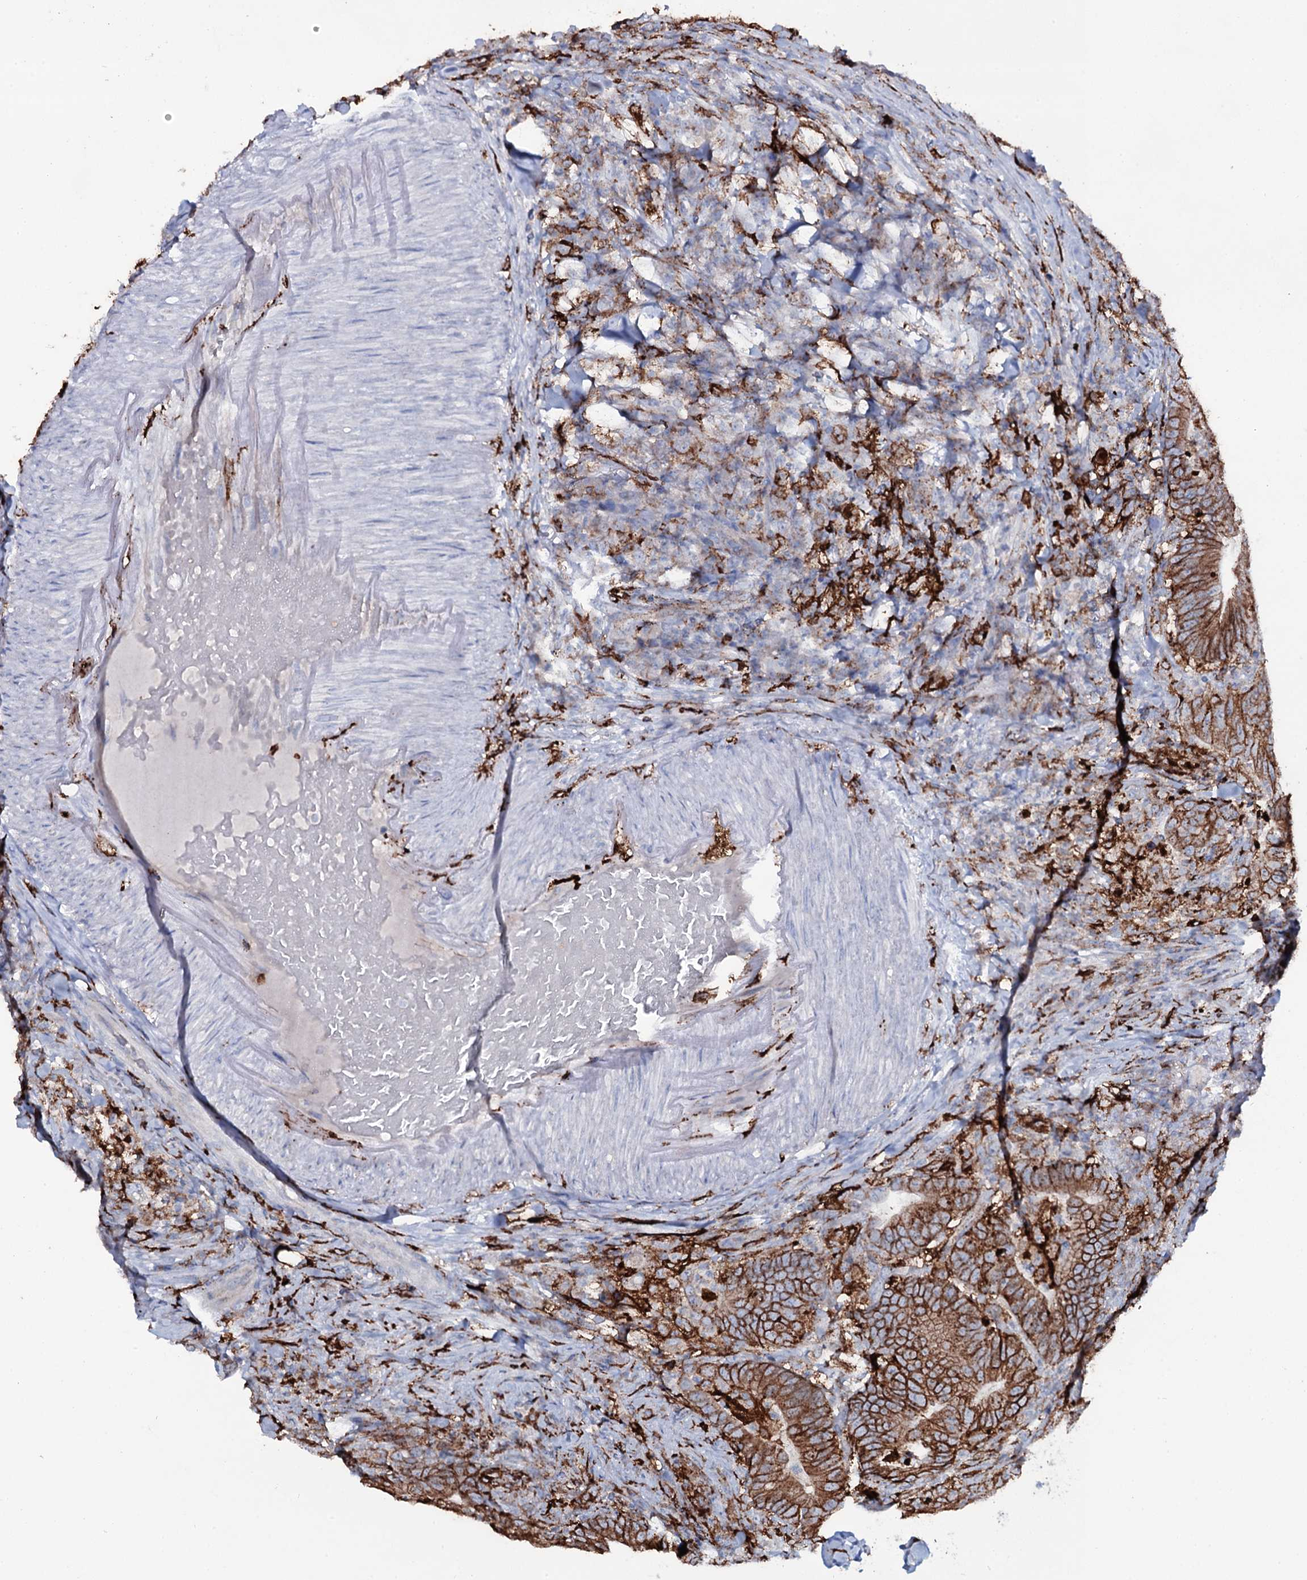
{"staining": {"intensity": "moderate", "quantity": ">75%", "location": "cytoplasmic/membranous"}, "tissue": "colorectal cancer", "cell_type": "Tumor cells", "image_type": "cancer", "snomed": [{"axis": "morphology", "description": "Adenocarcinoma, NOS"}, {"axis": "topography", "description": "Colon"}], "caption": "Protein analysis of colorectal cancer (adenocarcinoma) tissue shows moderate cytoplasmic/membranous expression in approximately >75% of tumor cells. Nuclei are stained in blue.", "gene": "OSBPL2", "patient": {"sex": "female", "age": 66}}